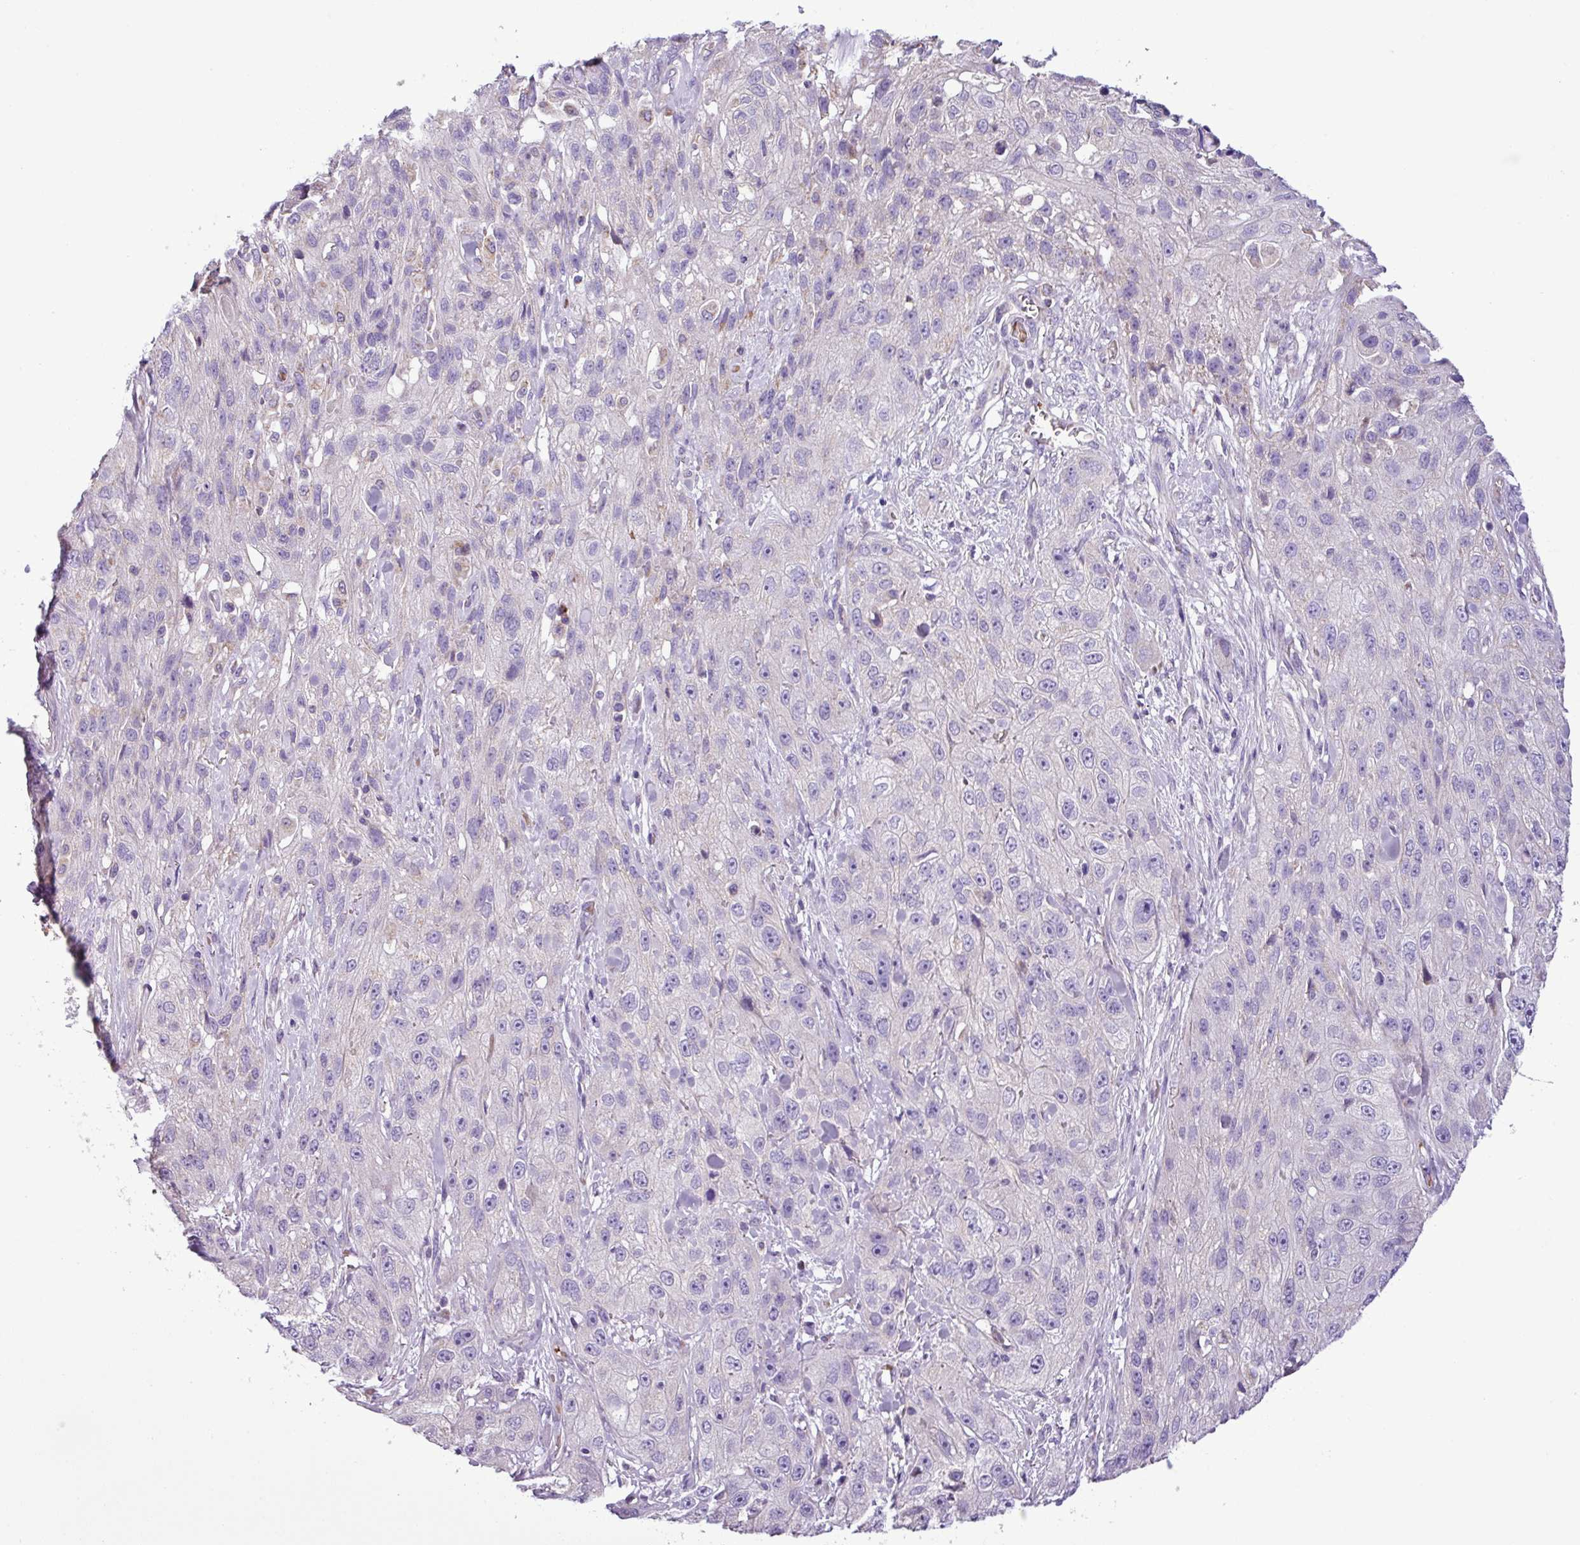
{"staining": {"intensity": "negative", "quantity": "none", "location": "none"}, "tissue": "skin cancer", "cell_type": "Tumor cells", "image_type": "cancer", "snomed": [{"axis": "morphology", "description": "Squamous cell carcinoma, NOS"}, {"axis": "topography", "description": "Skin"}, {"axis": "topography", "description": "Vulva"}], "caption": "Immunohistochemistry (IHC) of skin cancer (squamous cell carcinoma) displays no positivity in tumor cells. (Stains: DAB (3,3'-diaminobenzidine) immunohistochemistry (IHC) with hematoxylin counter stain, Microscopy: brightfield microscopy at high magnification).", "gene": "FAM183A", "patient": {"sex": "female", "age": 86}}